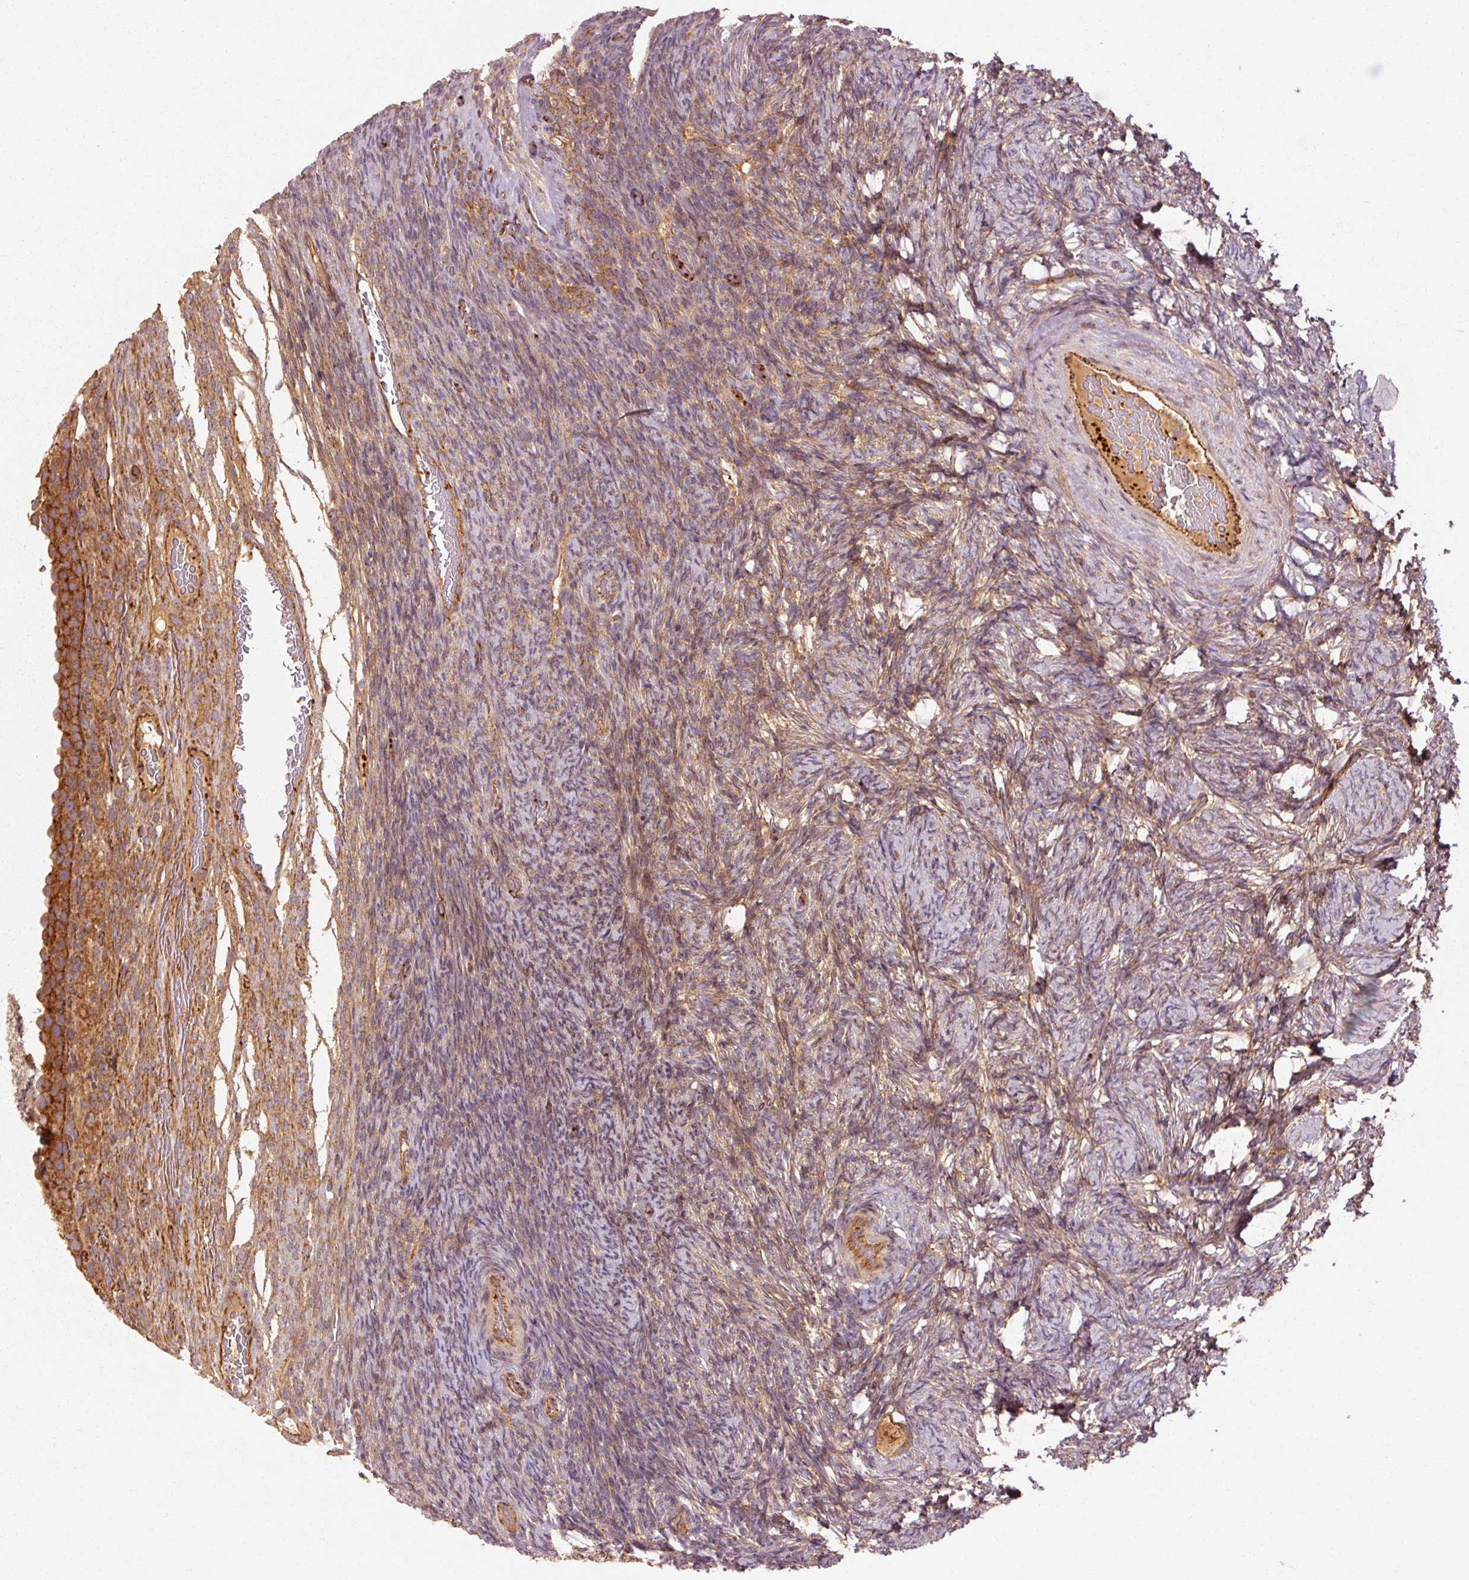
{"staining": {"intensity": "moderate", "quantity": ">75%", "location": "cytoplasmic/membranous"}, "tissue": "ovary", "cell_type": "Follicle cells", "image_type": "normal", "snomed": [{"axis": "morphology", "description": "Normal tissue, NOS"}, {"axis": "topography", "description": "Ovary"}], "caption": "Immunohistochemical staining of unremarkable ovary demonstrates >75% levels of moderate cytoplasmic/membranous protein expression in about >75% of follicle cells.", "gene": "CTNNA1", "patient": {"sex": "female", "age": 34}}